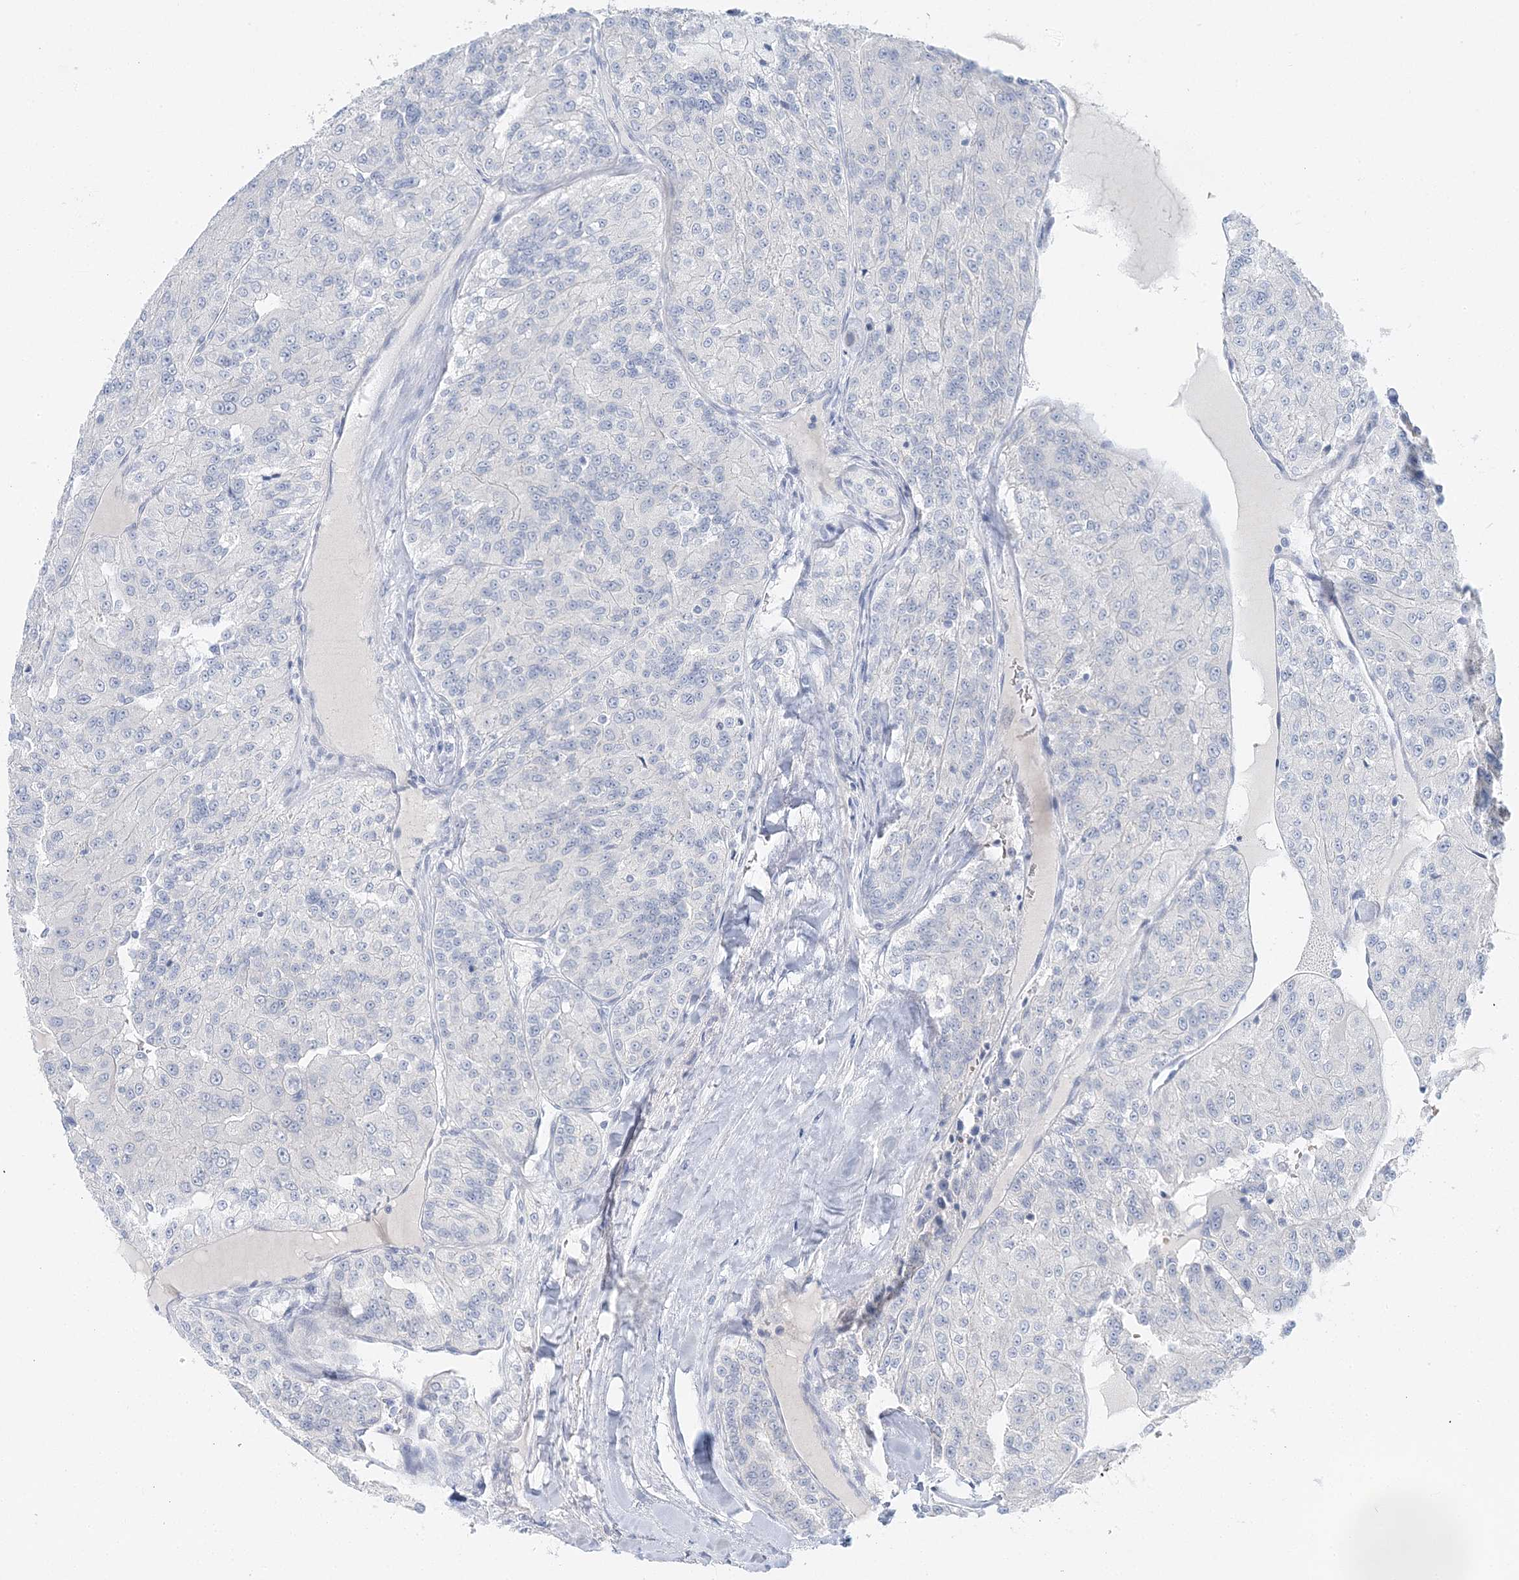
{"staining": {"intensity": "negative", "quantity": "none", "location": "none"}, "tissue": "renal cancer", "cell_type": "Tumor cells", "image_type": "cancer", "snomed": [{"axis": "morphology", "description": "Adenocarcinoma, NOS"}, {"axis": "topography", "description": "Kidney"}], "caption": "Immunohistochemistry micrograph of renal adenocarcinoma stained for a protein (brown), which demonstrates no positivity in tumor cells.", "gene": "VILL", "patient": {"sex": "female", "age": 63}}